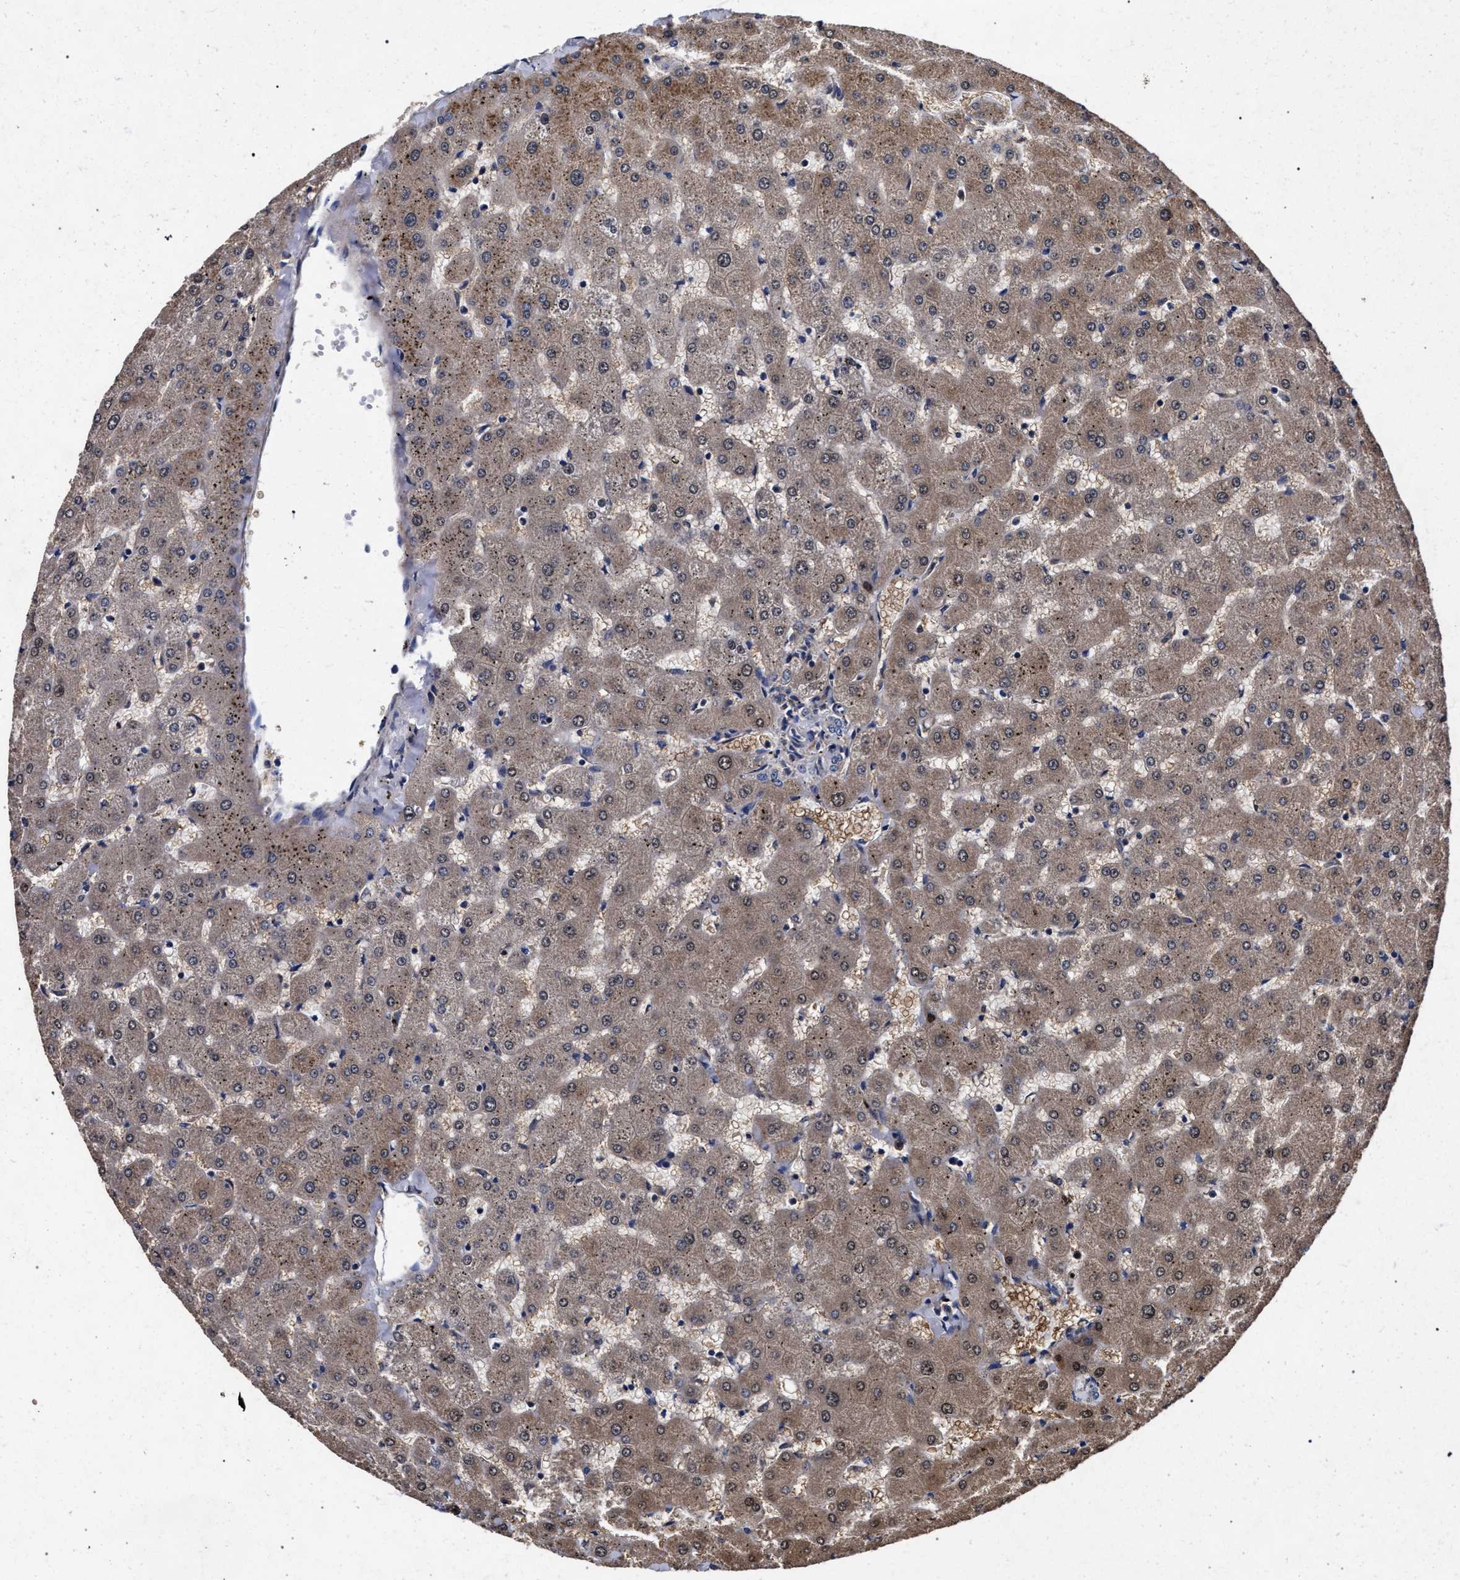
{"staining": {"intensity": "weak", "quantity": "<25%", "location": "cytoplasmic/membranous"}, "tissue": "liver", "cell_type": "Cholangiocytes", "image_type": "normal", "snomed": [{"axis": "morphology", "description": "Normal tissue, NOS"}, {"axis": "topography", "description": "Liver"}], "caption": "High power microscopy photomicrograph of an immunohistochemistry (IHC) micrograph of benign liver, revealing no significant positivity in cholangiocytes. (DAB immunohistochemistry (IHC) with hematoxylin counter stain).", "gene": "CFAP95", "patient": {"sex": "female", "age": 63}}